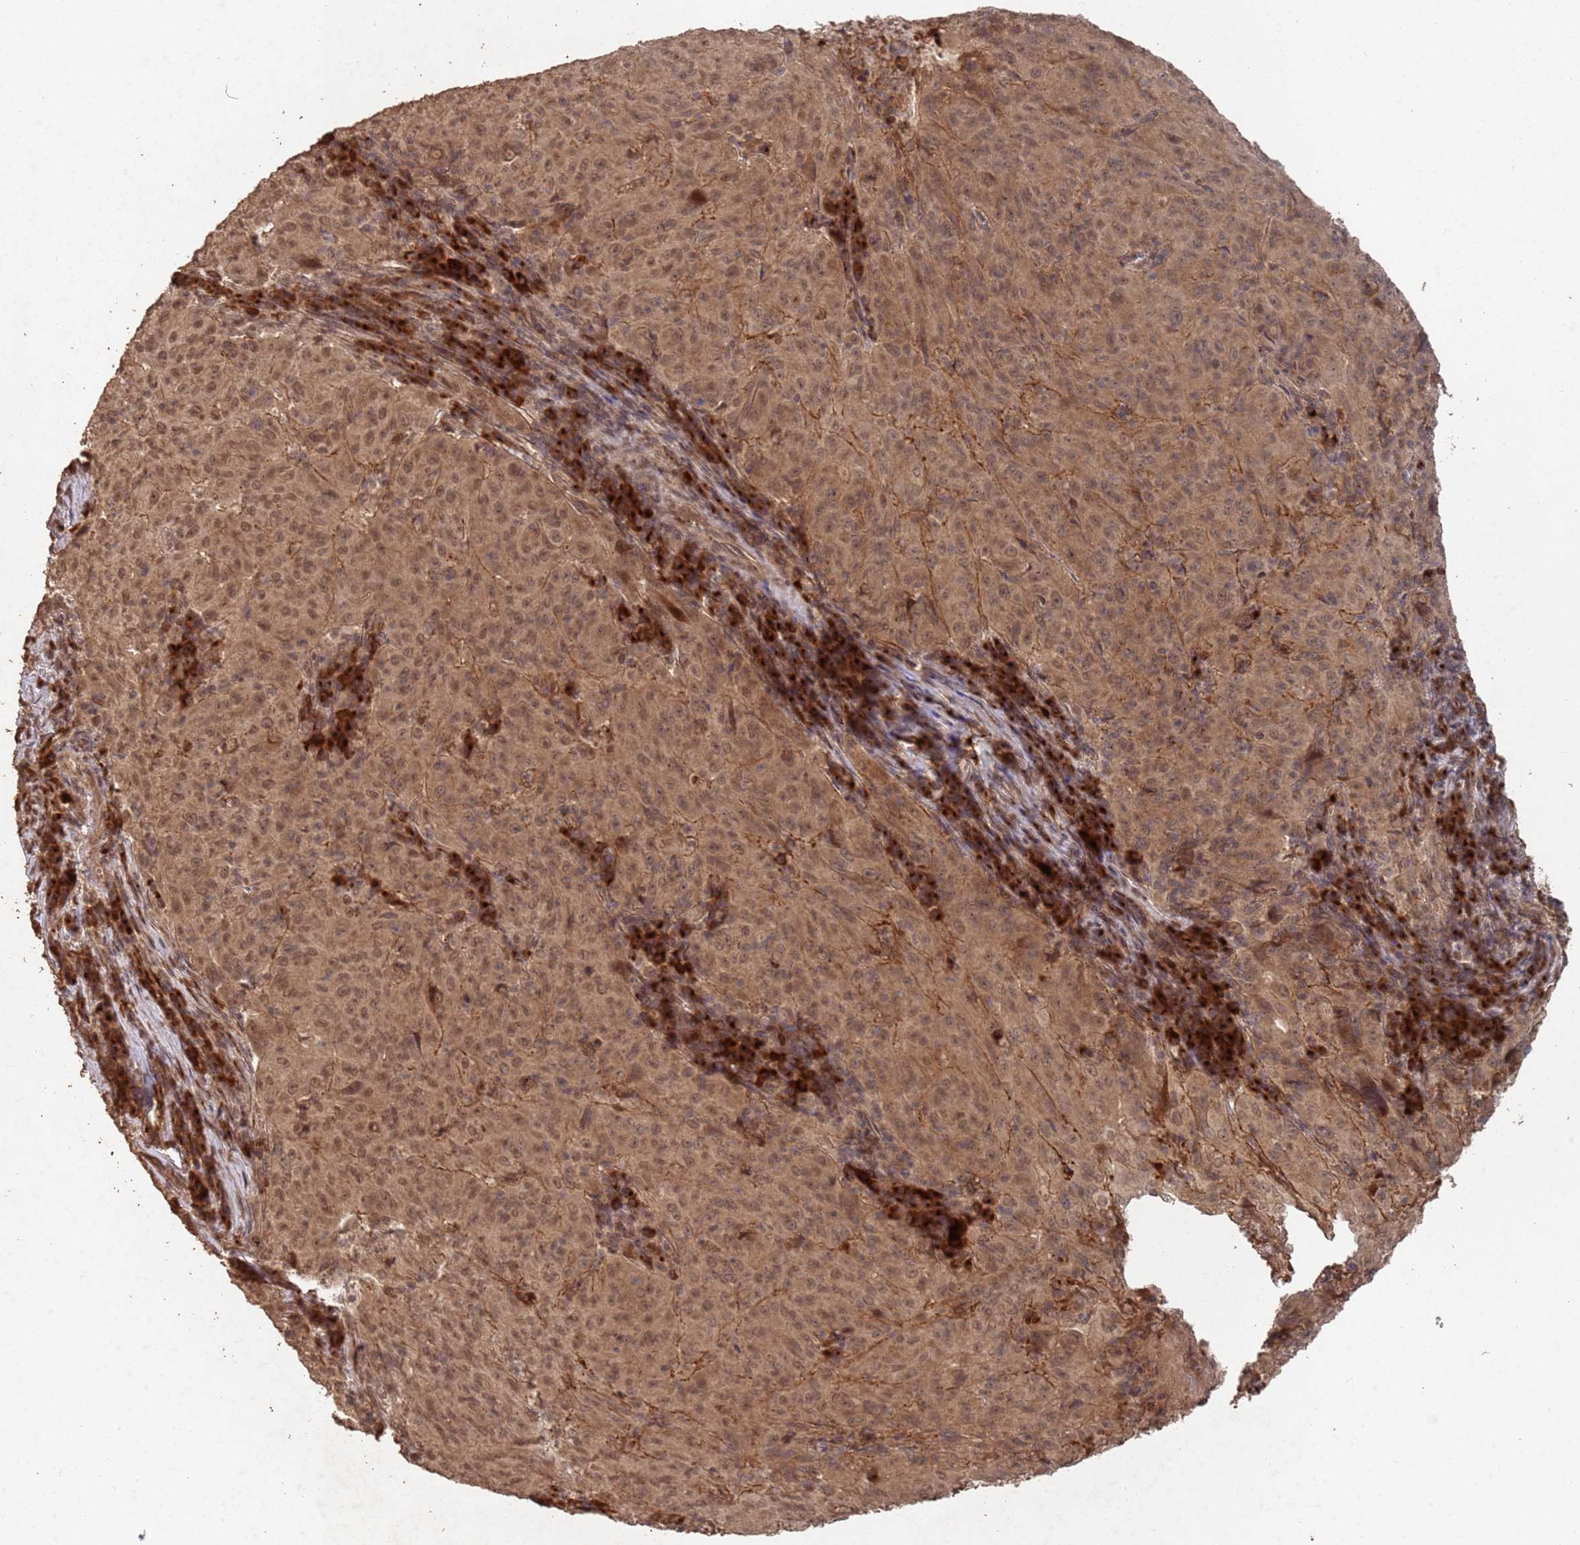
{"staining": {"intensity": "moderate", "quantity": ">75%", "location": "cytoplasmic/membranous,nuclear"}, "tissue": "pancreatic cancer", "cell_type": "Tumor cells", "image_type": "cancer", "snomed": [{"axis": "morphology", "description": "Adenocarcinoma, NOS"}, {"axis": "topography", "description": "Pancreas"}], "caption": "About >75% of tumor cells in human adenocarcinoma (pancreatic) show moderate cytoplasmic/membranous and nuclear protein staining as visualized by brown immunohistochemical staining.", "gene": "FRAT1", "patient": {"sex": "male", "age": 63}}